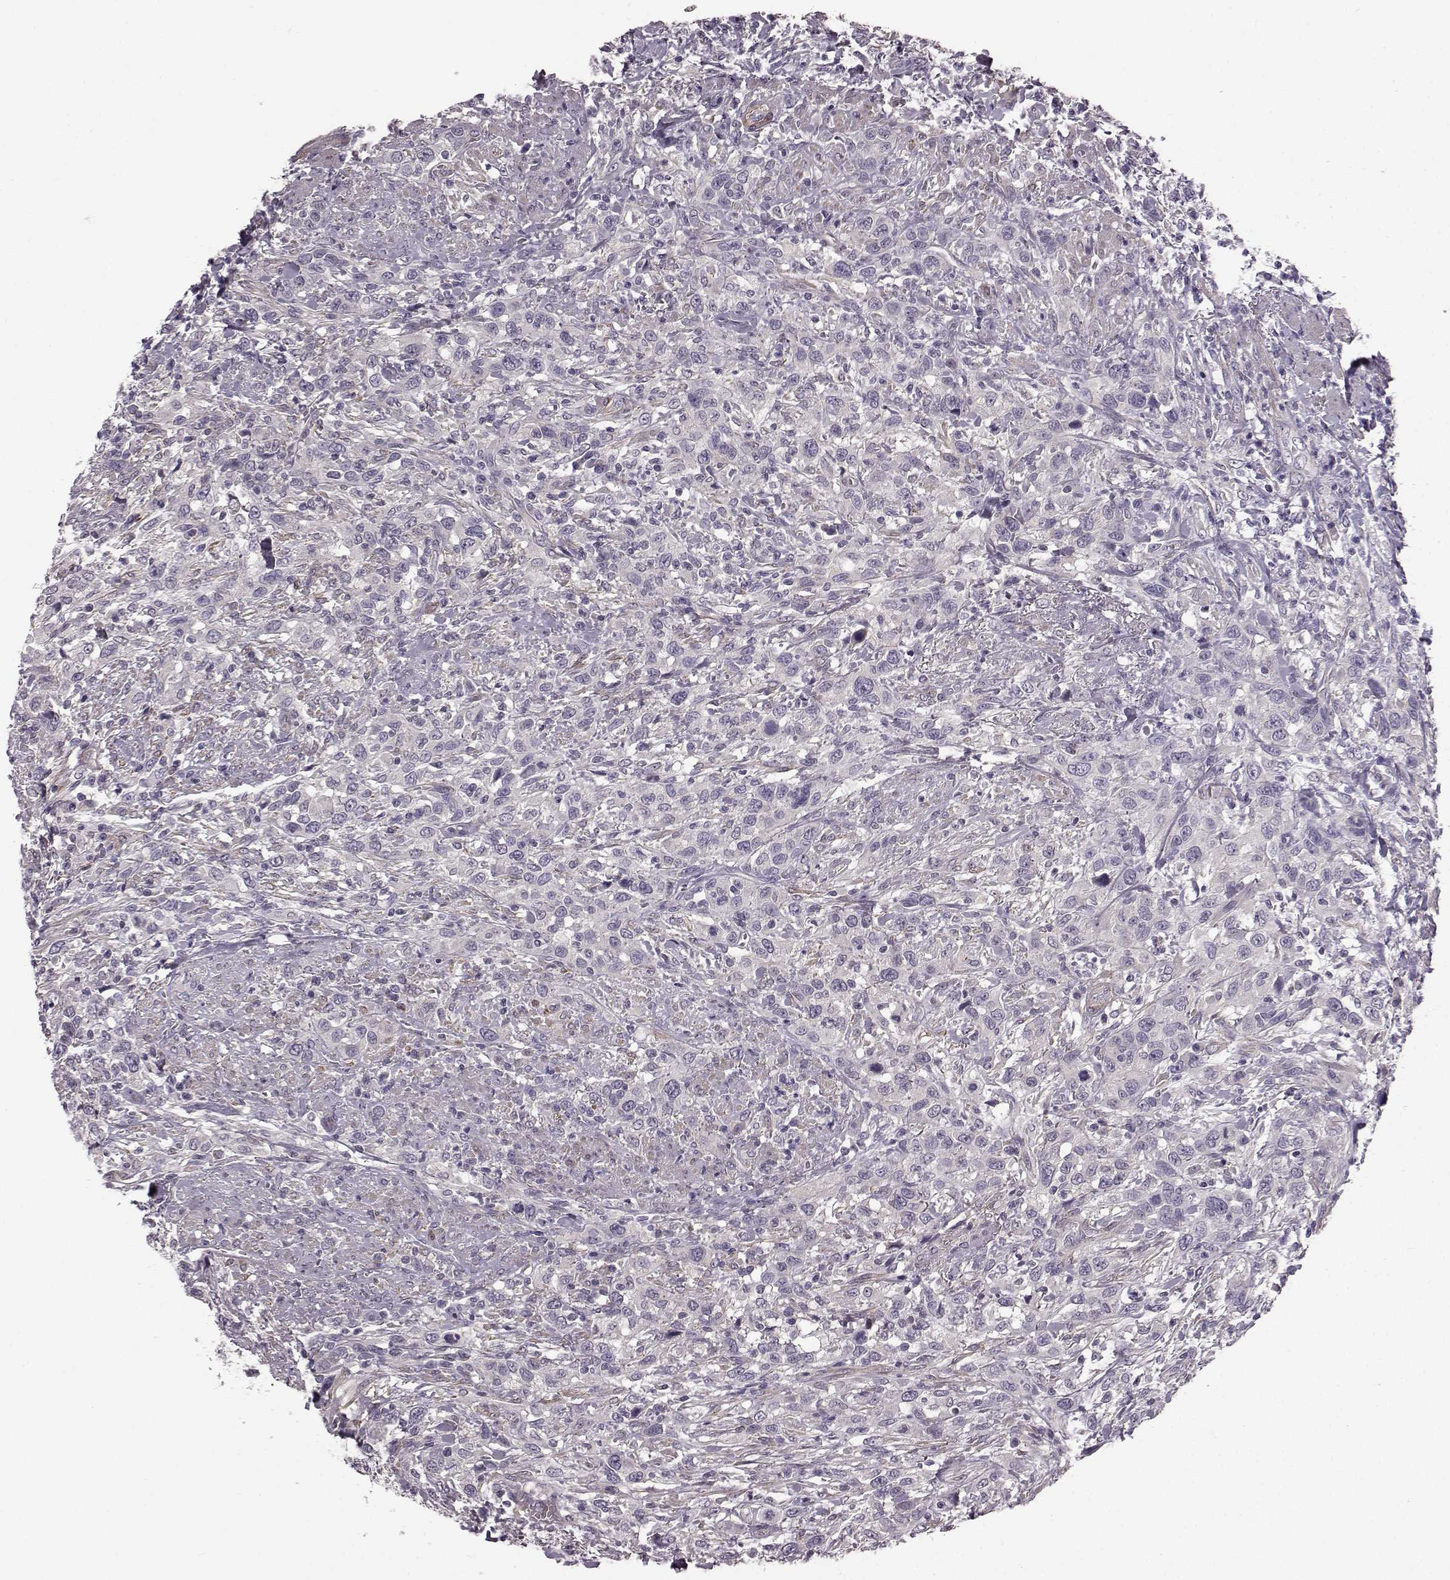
{"staining": {"intensity": "negative", "quantity": "none", "location": "none"}, "tissue": "urothelial cancer", "cell_type": "Tumor cells", "image_type": "cancer", "snomed": [{"axis": "morphology", "description": "Urothelial carcinoma, NOS"}, {"axis": "morphology", "description": "Urothelial carcinoma, High grade"}, {"axis": "topography", "description": "Urinary bladder"}], "caption": "Transitional cell carcinoma was stained to show a protein in brown. There is no significant staining in tumor cells.", "gene": "GRK1", "patient": {"sex": "female", "age": 64}}